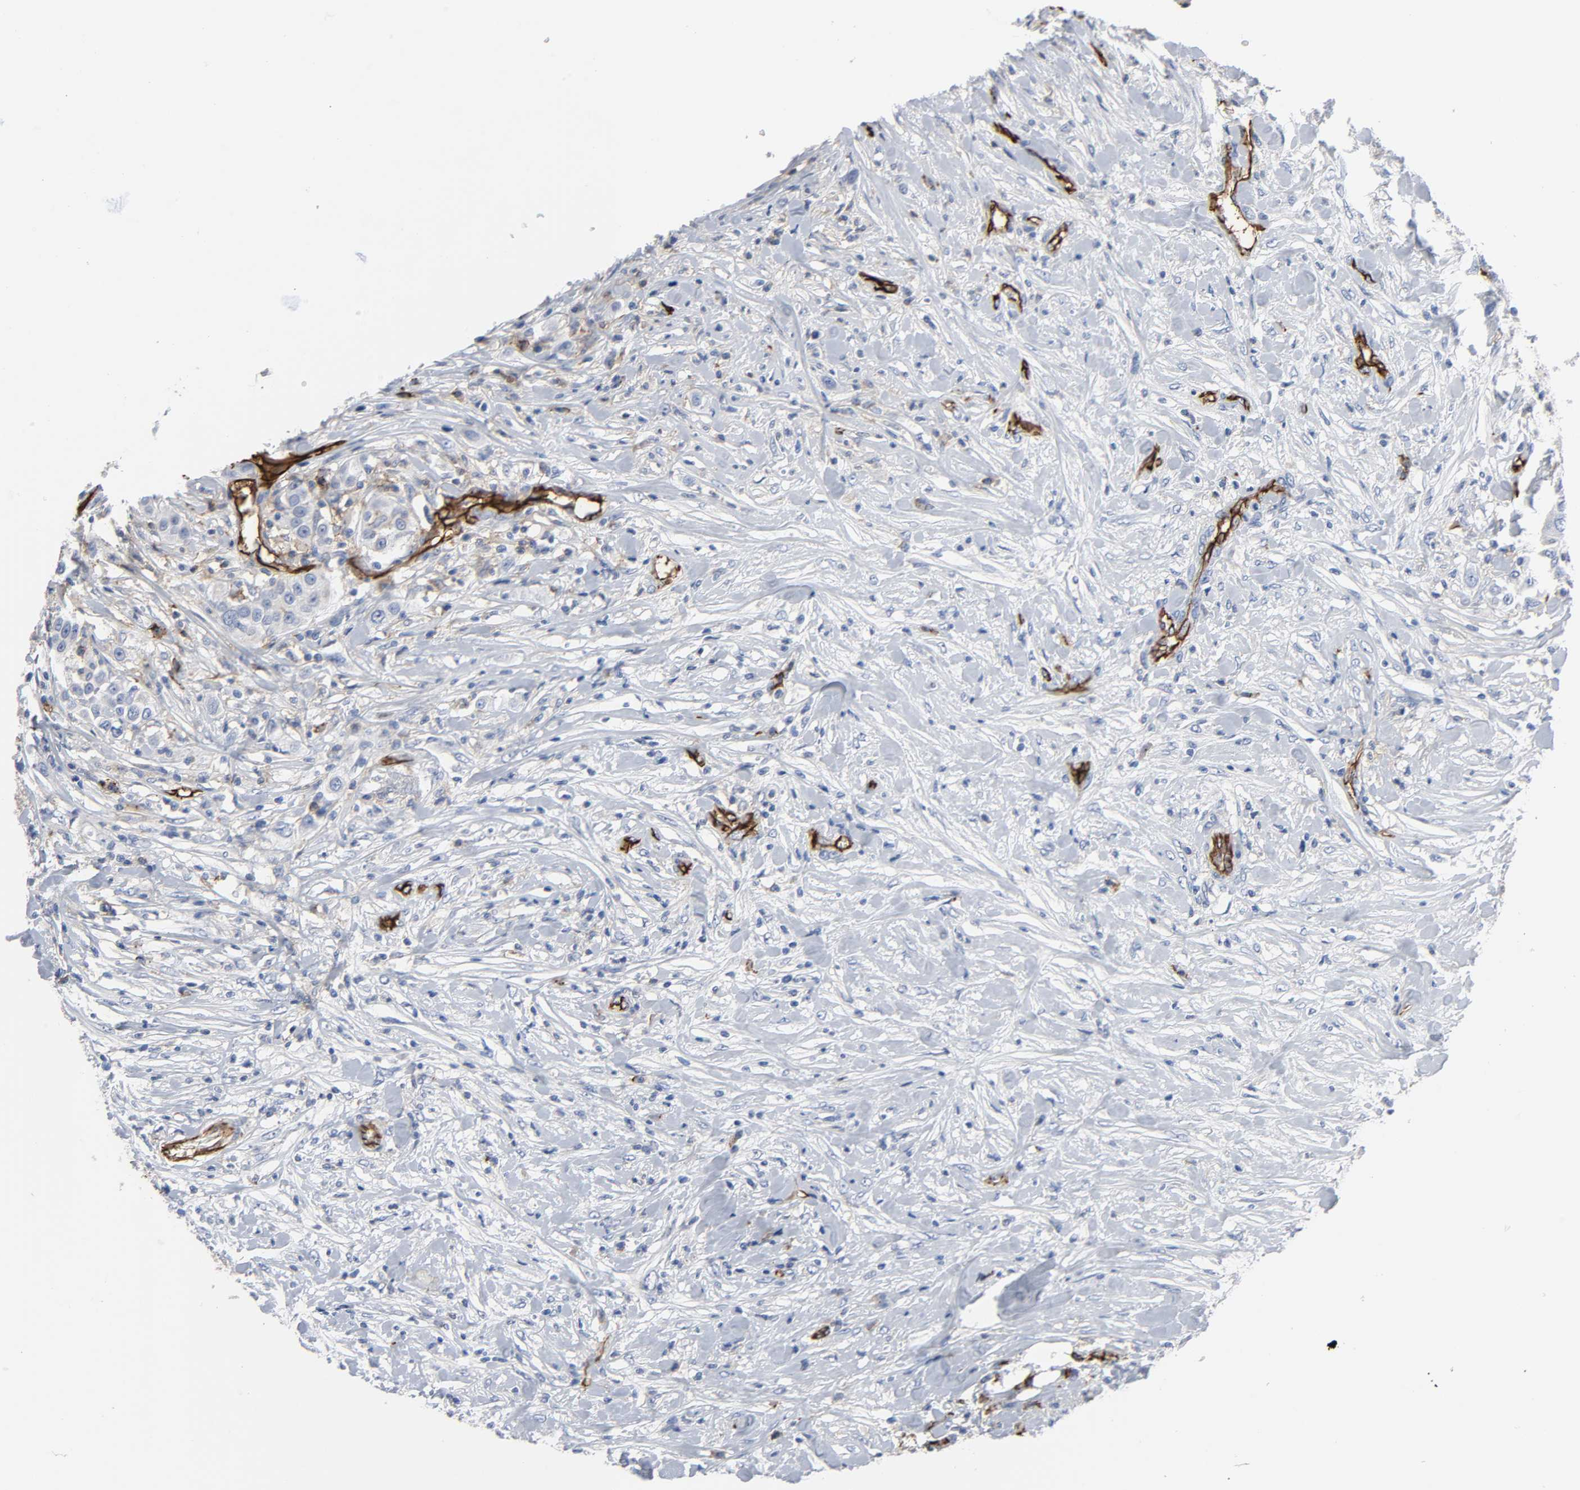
{"staining": {"intensity": "negative", "quantity": "none", "location": "none"}, "tissue": "urothelial cancer", "cell_type": "Tumor cells", "image_type": "cancer", "snomed": [{"axis": "morphology", "description": "Urothelial carcinoma, High grade"}, {"axis": "topography", "description": "Urinary bladder"}], "caption": "The image displays no staining of tumor cells in urothelial cancer. Nuclei are stained in blue.", "gene": "PECAM1", "patient": {"sex": "female", "age": 80}}